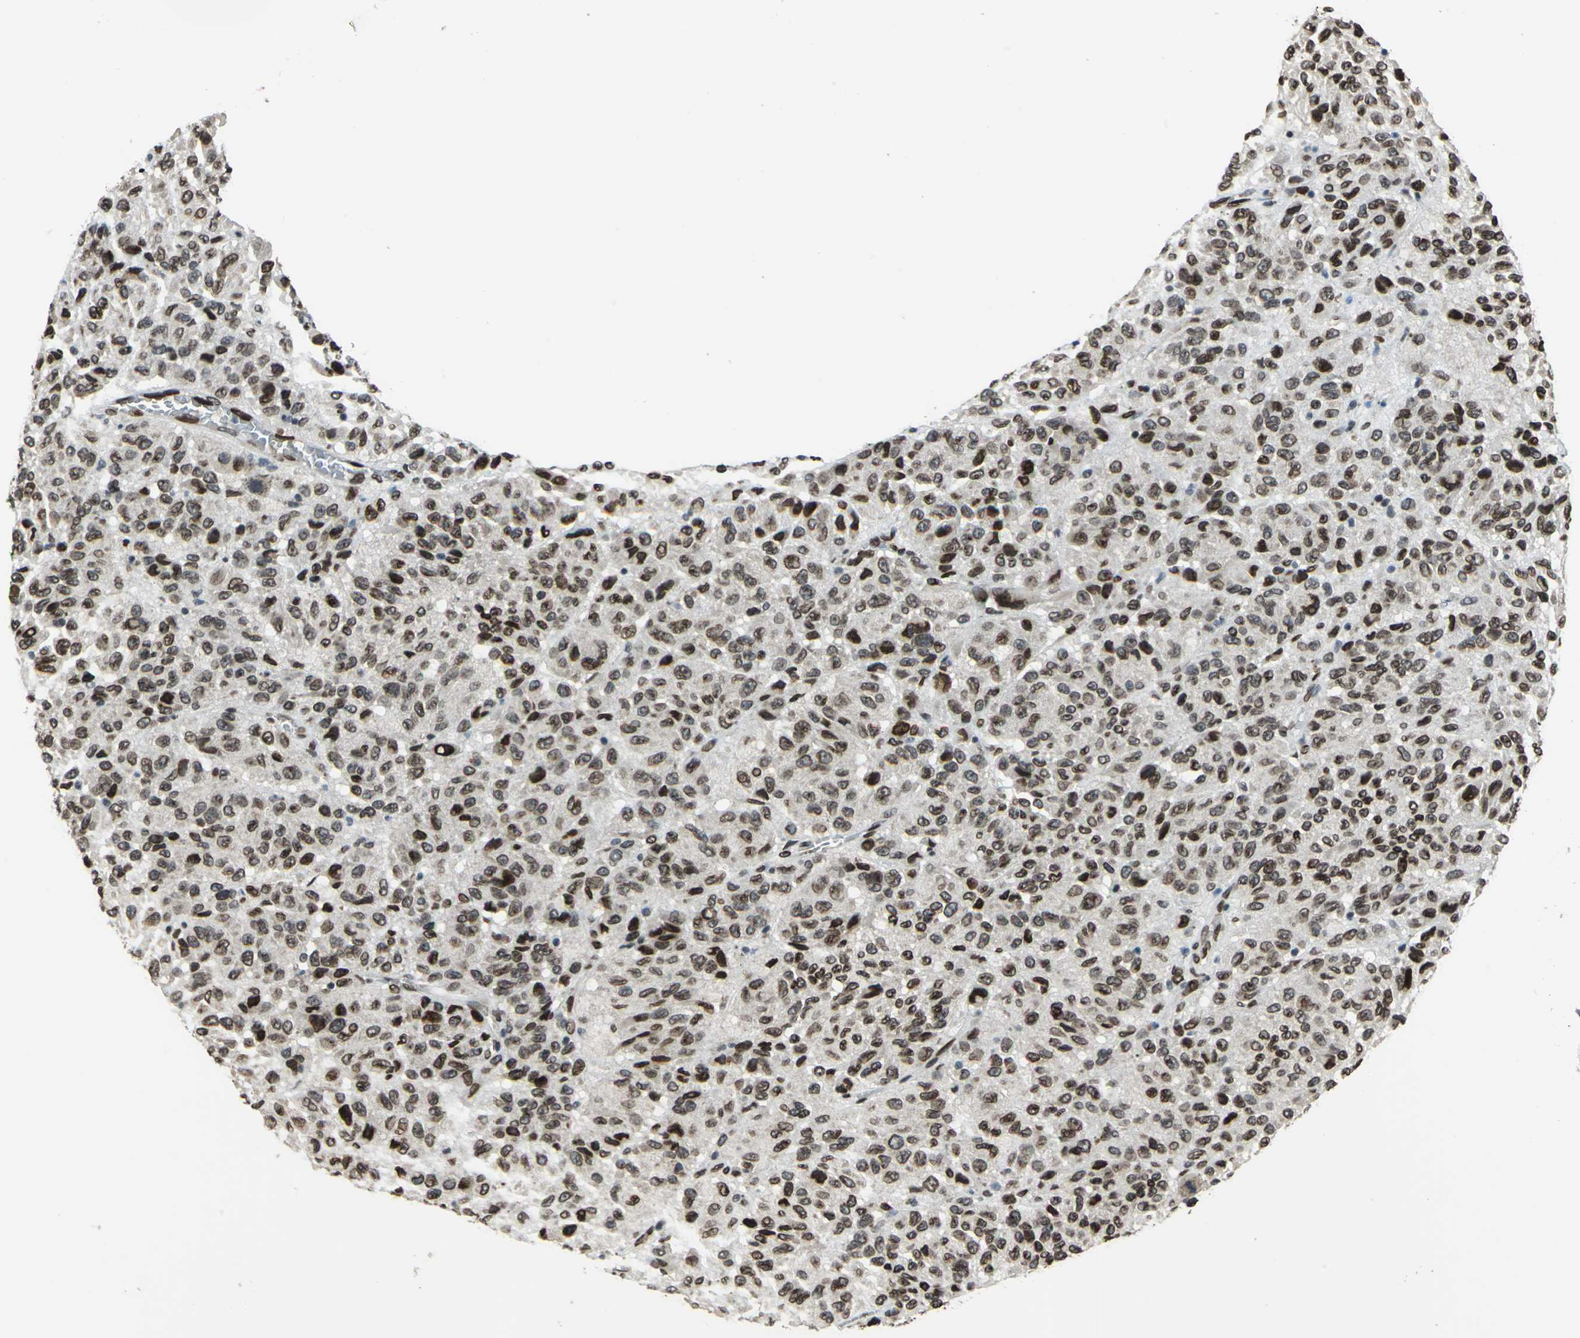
{"staining": {"intensity": "moderate", "quantity": ">75%", "location": "nuclear"}, "tissue": "melanoma", "cell_type": "Tumor cells", "image_type": "cancer", "snomed": [{"axis": "morphology", "description": "Malignant melanoma, Metastatic site"}, {"axis": "topography", "description": "Lung"}], "caption": "The histopathology image shows a brown stain indicating the presence of a protein in the nuclear of tumor cells in malignant melanoma (metastatic site).", "gene": "ISY1", "patient": {"sex": "male", "age": 64}}